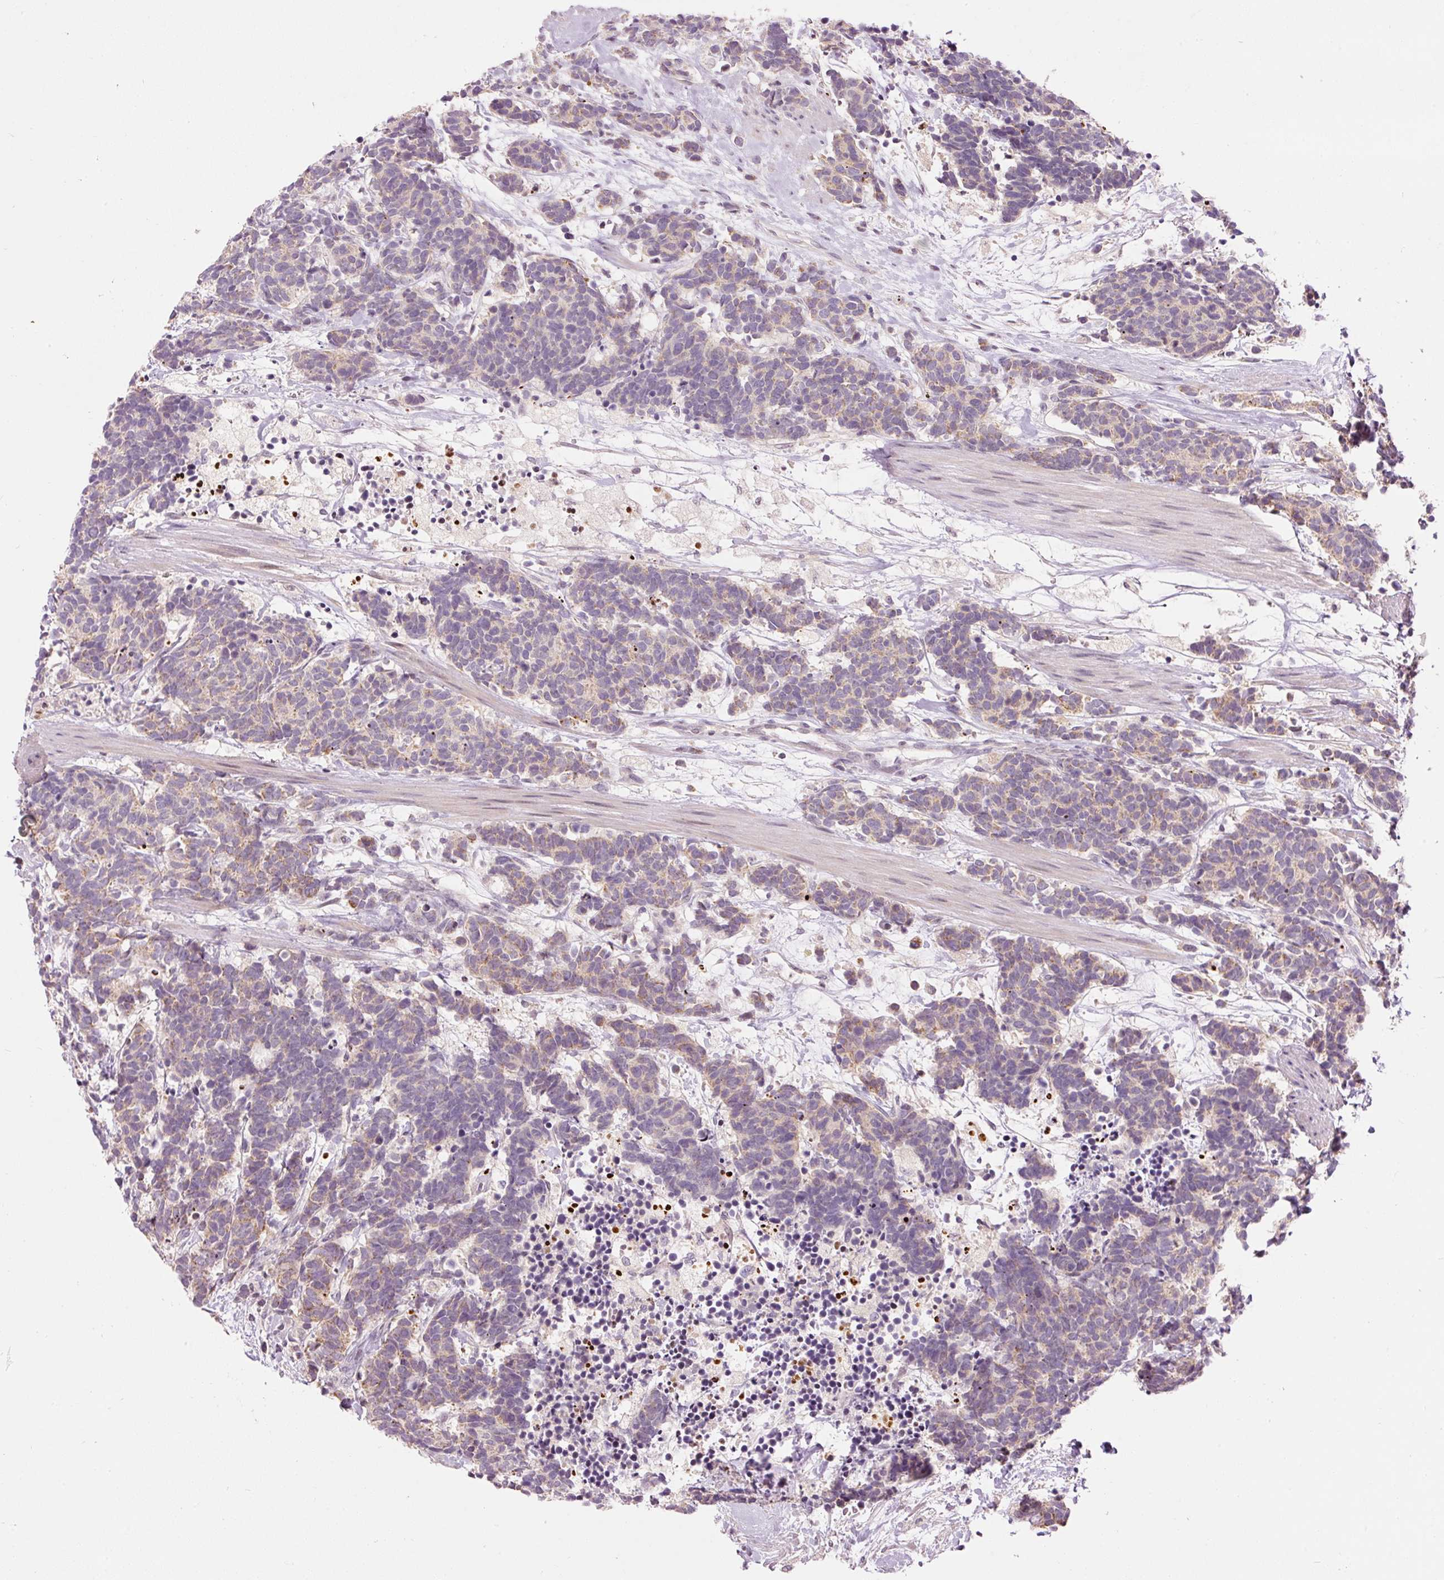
{"staining": {"intensity": "weak", "quantity": "<25%", "location": "cytoplasmic/membranous"}, "tissue": "carcinoid", "cell_type": "Tumor cells", "image_type": "cancer", "snomed": [{"axis": "morphology", "description": "Carcinoma, NOS"}, {"axis": "morphology", "description": "Carcinoid, malignant, NOS"}, {"axis": "topography", "description": "Prostate"}], "caption": "Tumor cells show no significant staining in malignant carcinoid.", "gene": "ABHD11", "patient": {"sex": "male", "age": 57}}